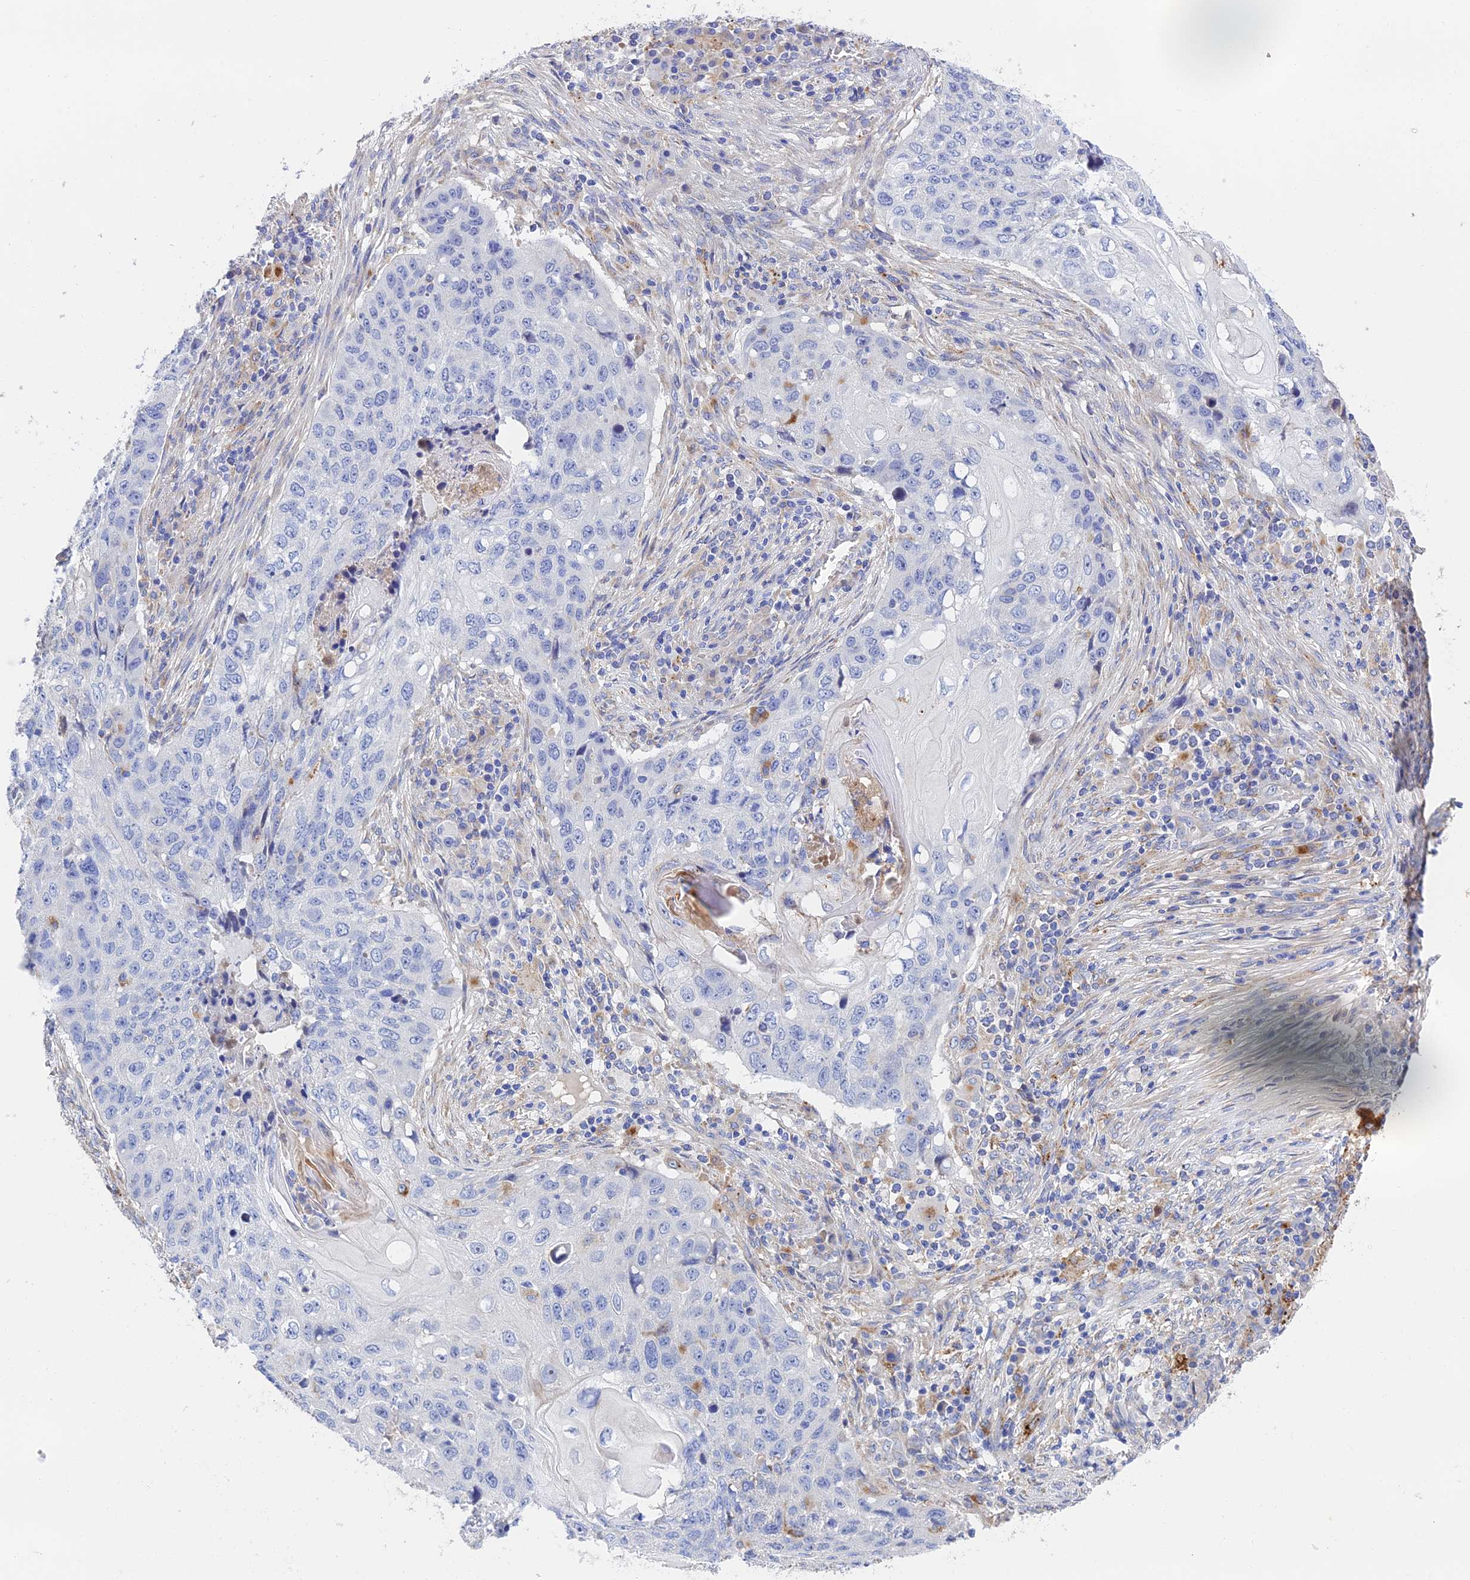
{"staining": {"intensity": "weak", "quantity": "<25%", "location": "cytoplasmic/membranous"}, "tissue": "lung cancer", "cell_type": "Tumor cells", "image_type": "cancer", "snomed": [{"axis": "morphology", "description": "Squamous cell carcinoma, NOS"}, {"axis": "topography", "description": "Lung"}], "caption": "The IHC image has no significant staining in tumor cells of lung squamous cell carcinoma tissue.", "gene": "RPGRIP1L", "patient": {"sex": "female", "age": 63}}